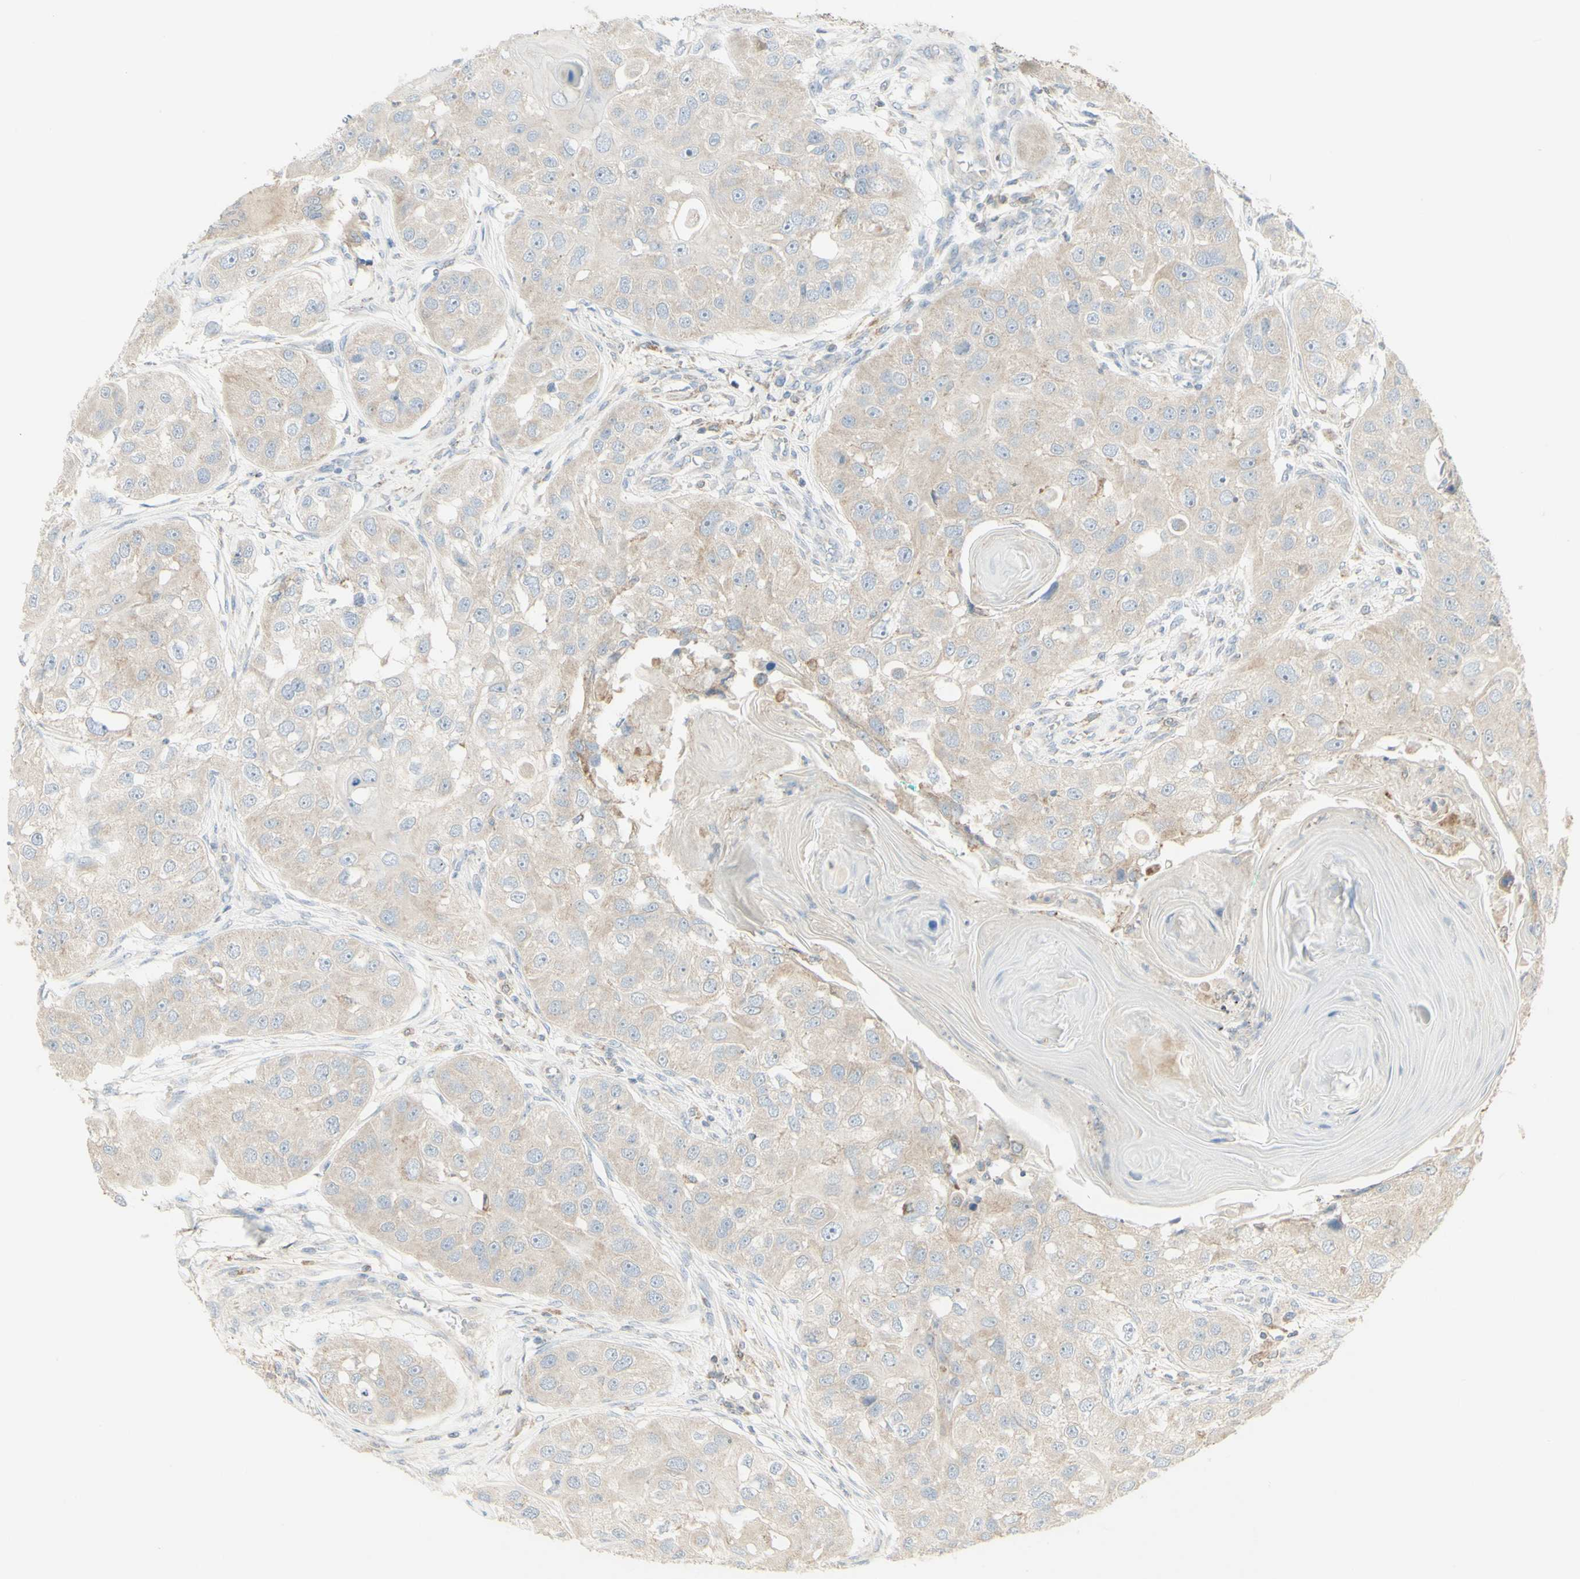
{"staining": {"intensity": "weak", "quantity": "<25%", "location": "cytoplasmic/membranous"}, "tissue": "head and neck cancer", "cell_type": "Tumor cells", "image_type": "cancer", "snomed": [{"axis": "morphology", "description": "Normal tissue, NOS"}, {"axis": "morphology", "description": "Squamous cell carcinoma, NOS"}, {"axis": "topography", "description": "Skeletal muscle"}, {"axis": "topography", "description": "Head-Neck"}], "caption": "Photomicrograph shows no protein staining in tumor cells of head and neck cancer (squamous cell carcinoma) tissue.", "gene": "CNTNAP1", "patient": {"sex": "male", "age": 51}}